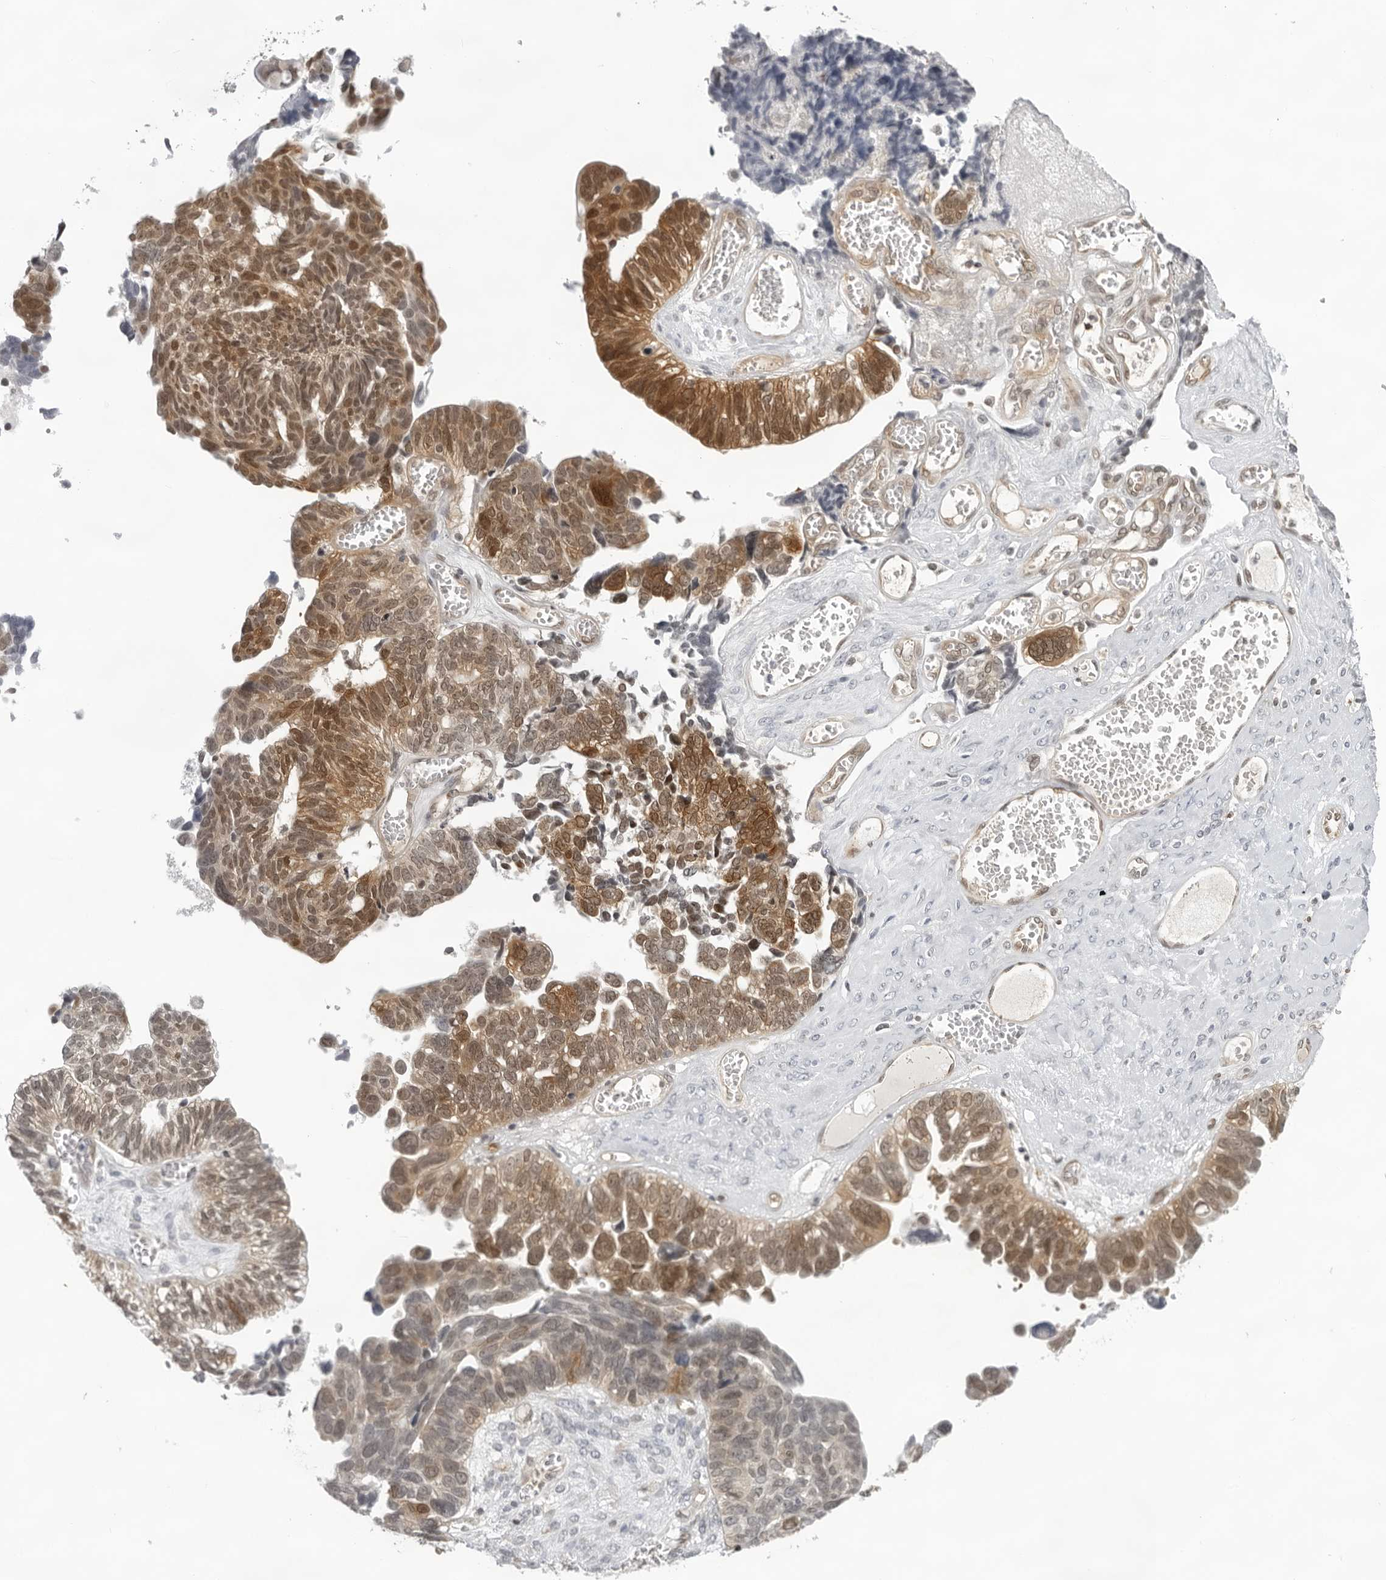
{"staining": {"intensity": "moderate", "quantity": ">75%", "location": "cytoplasmic/membranous,nuclear"}, "tissue": "ovarian cancer", "cell_type": "Tumor cells", "image_type": "cancer", "snomed": [{"axis": "morphology", "description": "Cystadenocarcinoma, serous, NOS"}, {"axis": "topography", "description": "Ovary"}], "caption": "Ovarian cancer (serous cystadenocarcinoma) stained for a protein (brown) displays moderate cytoplasmic/membranous and nuclear positive expression in approximately >75% of tumor cells.", "gene": "CASP7", "patient": {"sex": "female", "age": 79}}